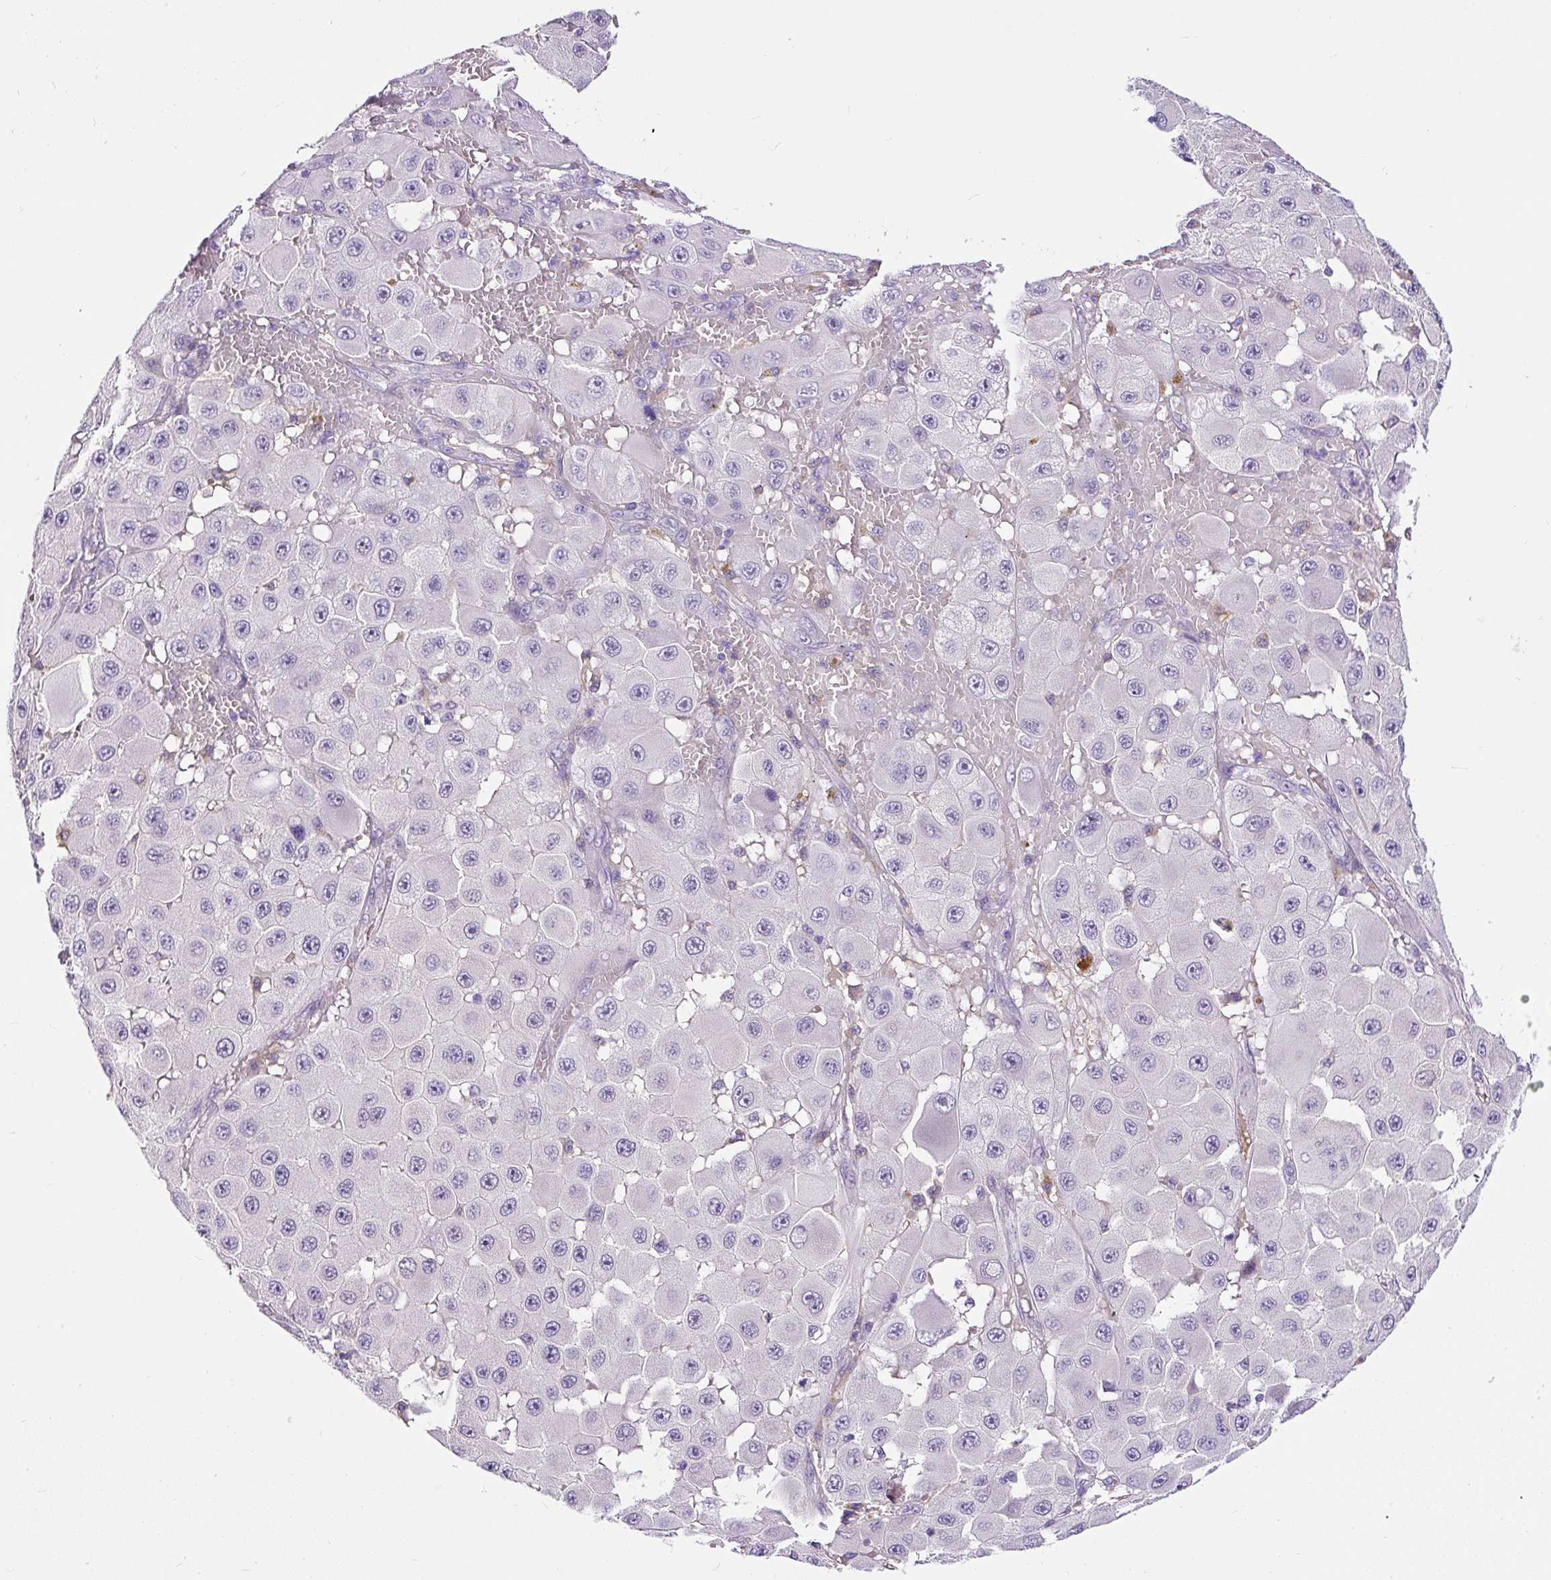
{"staining": {"intensity": "negative", "quantity": "none", "location": "none"}, "tissue": "melanoma", "cell_type": "Tumor cells", "image_type": "cancer", "snomed": [{"axis": "morphology", "description": "Malignant melanoma, NOS"}, {"axis": "topography", "description": "Skin"}], "caption": "Immunohistochemical staining of malignant melanoma exhibits no significant staining in tumor cells.", "gene": "KRTAP20-3", "patient": {"sex": "female", "age": 81}}